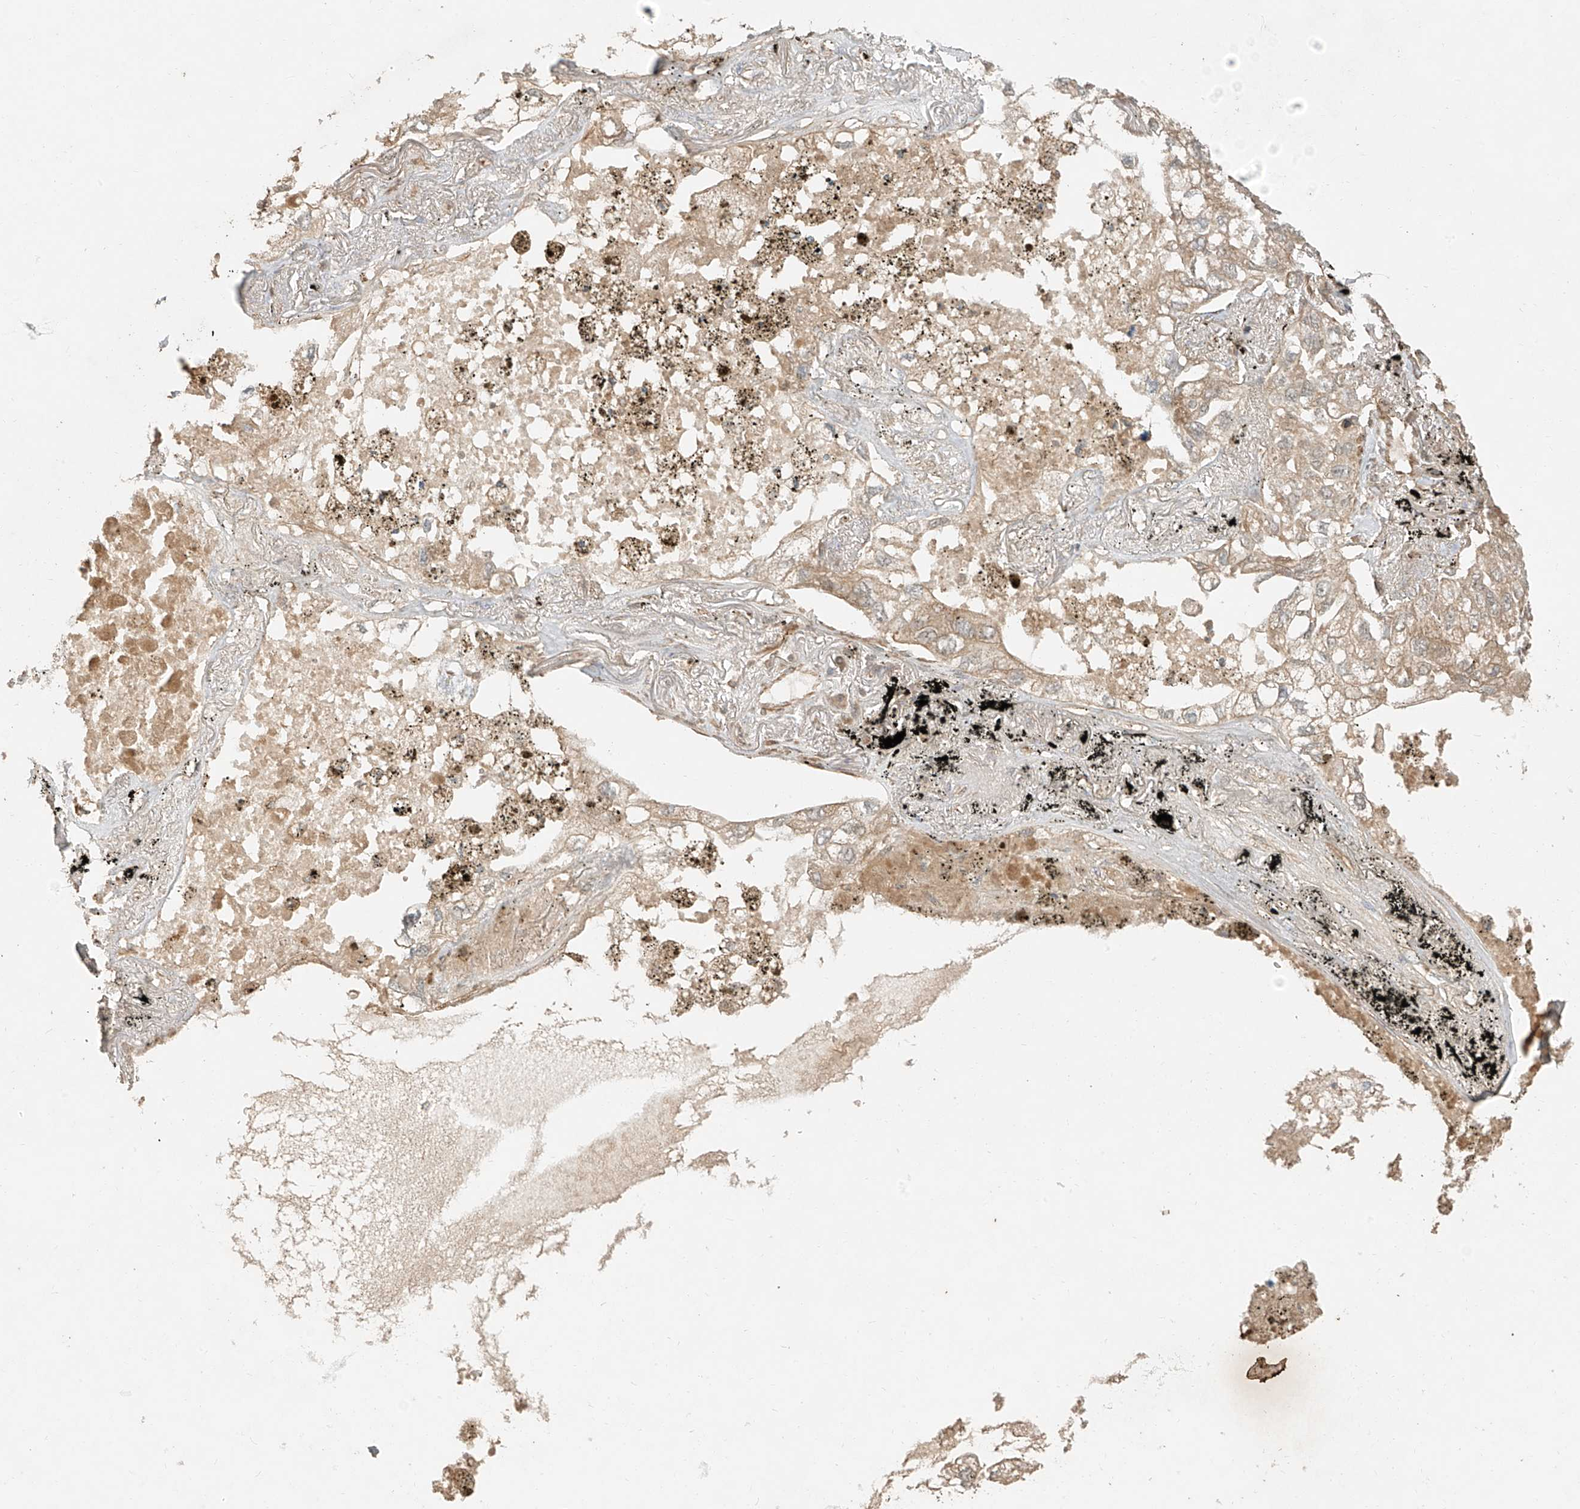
{"staining": {"intensity": "weak", "quantity": "<25%", "location": "cytoplasmic/membranous"}, "tissue": "lung cancer", "cell_type": "Tumor cells", "image_type": "cancer", "snomed": [{"axis": "morphology", "description": "Adenocarcinoma, NOS"}, {"axis": "topography", "description": "Lung"}], "caption": "Immunohistochemistry histopathology image of adenocarcinoma (lung) stained for a protein (brown), which exhibits no expression in tumor cells.", "gene": "ANKZF1", "patient": {"sex": "male", "age": 65}}